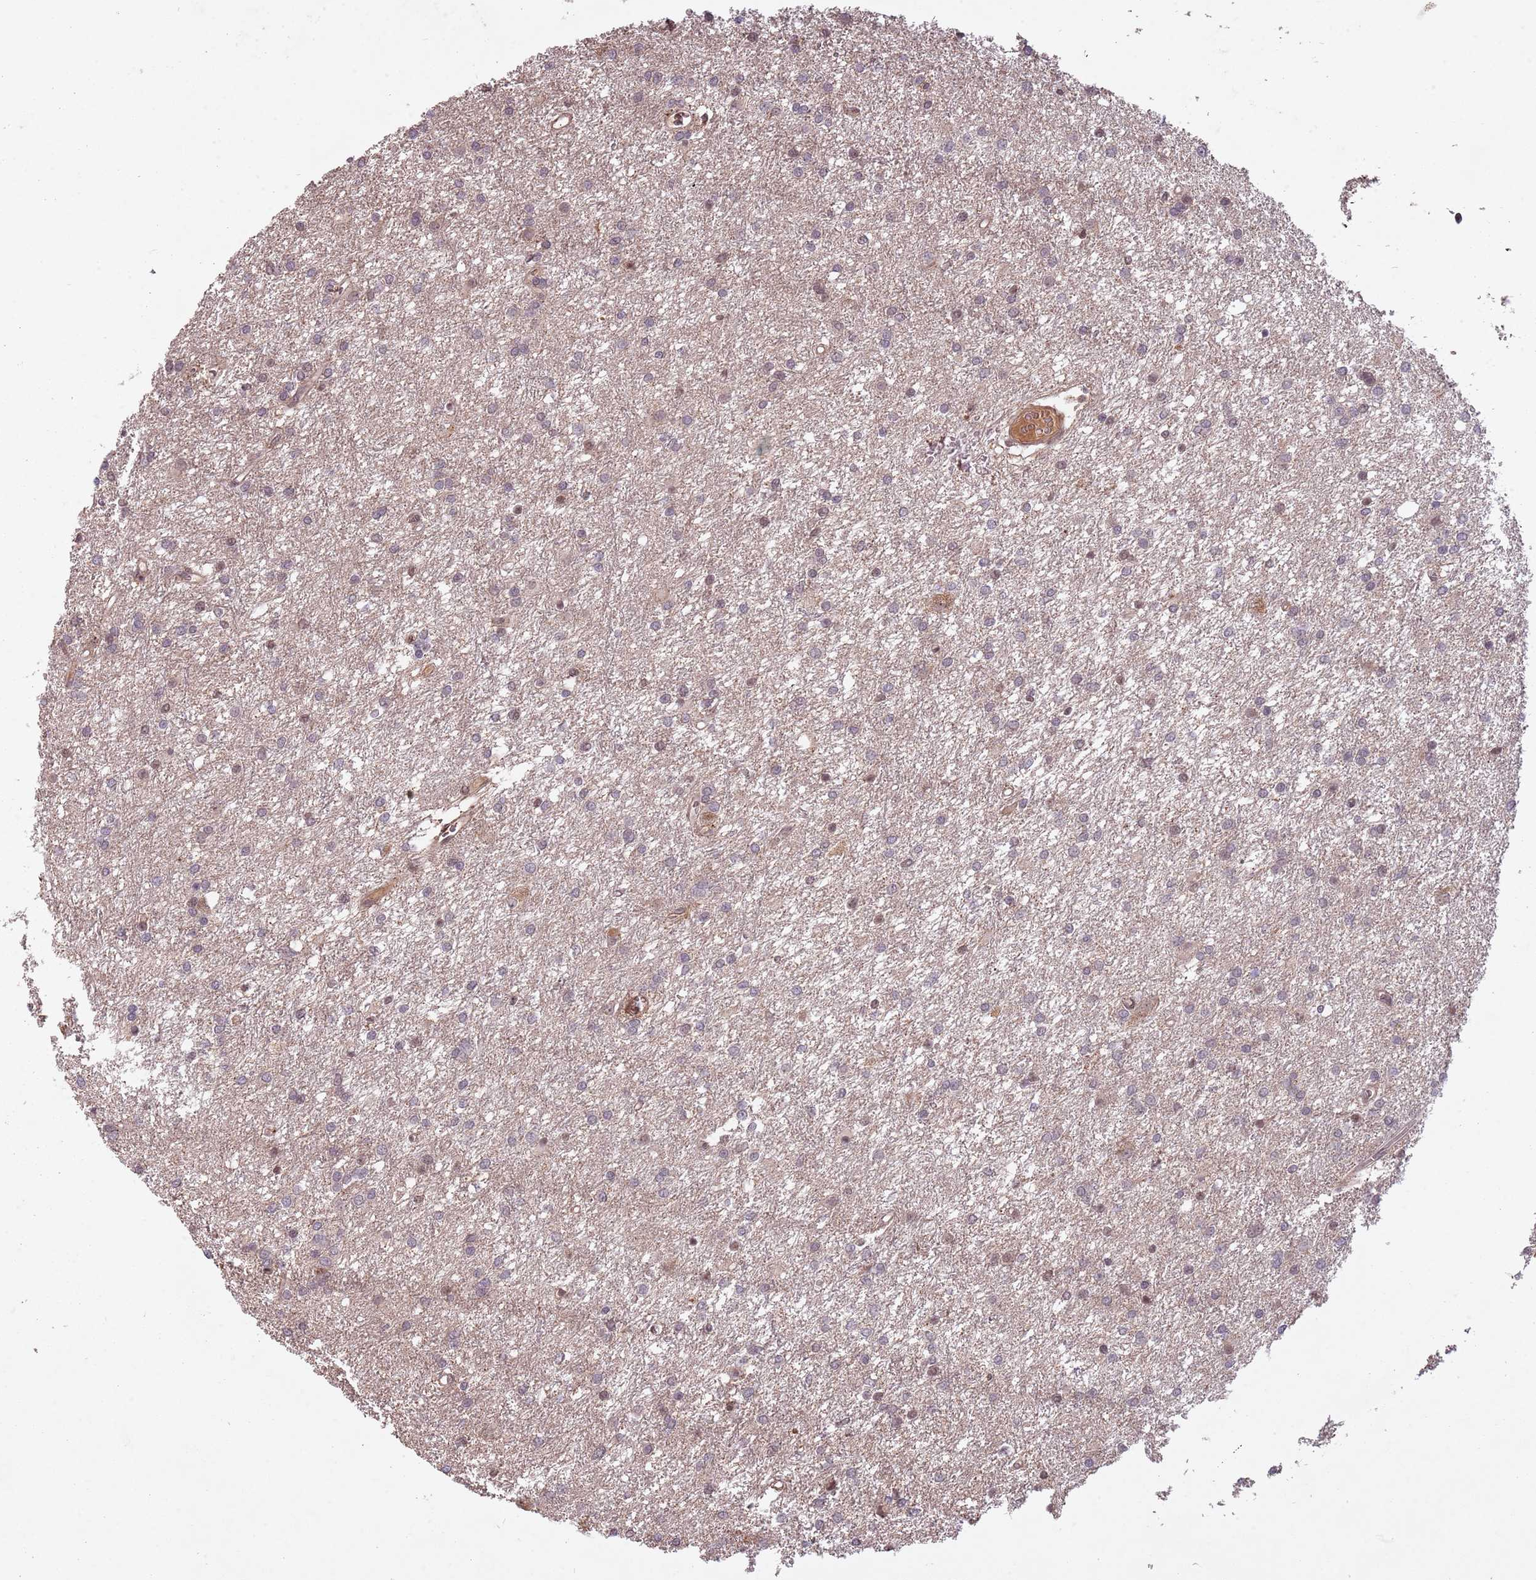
{"staining": {"intensity": "weak", "quantity": "<25%", "location": "nuclear"}, "tissue": "glioma", "cell_type": "Tumor cells", "image_type": "cancer", "snomed": [{"axis": "morphology", "description": "Glioma, malignant, High grade"}, {"axis": "topography", "description": "Brain"}], "caption": "Tumor cells show no significant expression in glioma. (Immunohistochemistry (ihc), brightfield microscopy, high magnification).", "gene": "SUDS3", "patient": {"sex": "female", "age": 50}}